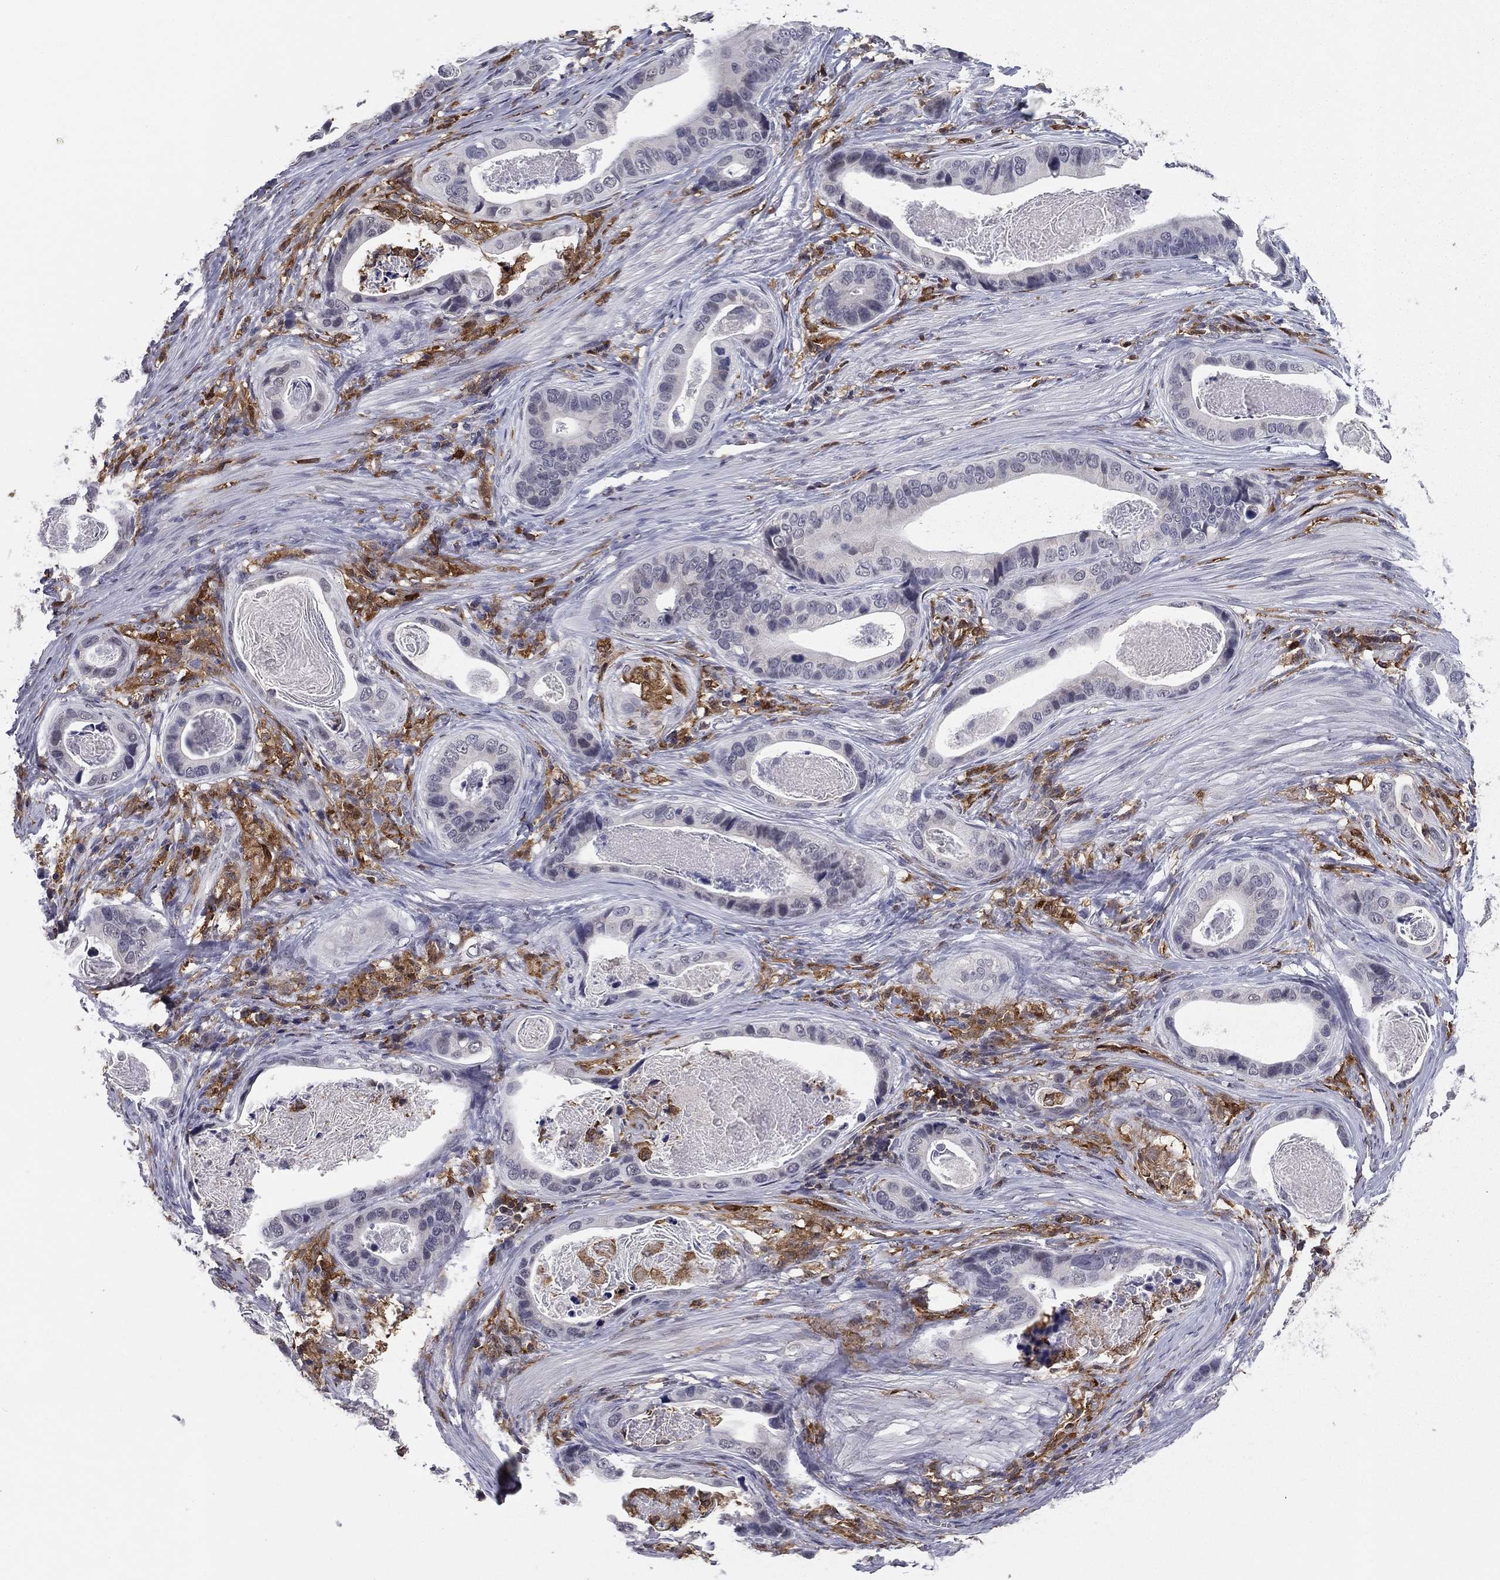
{"staining": {"intensity": "negative", "quantity": "none", "location": "none"}, "tissue": "stomach cancer", "cell_type": "Tumor cells", "image_type": "cancer", "snomed": [{"axis": "morphology", "description": "Adenocarcinoma, NOS"}, {"axis": "topography", "description": "Stomach"}], "caption": "The image displays no staining of tumor cells in stomach cancer. (IHC, brightfield microscopy, high magnification).", "gene": "PLCB2", "patient": {"sex": "male", "age": 84}}